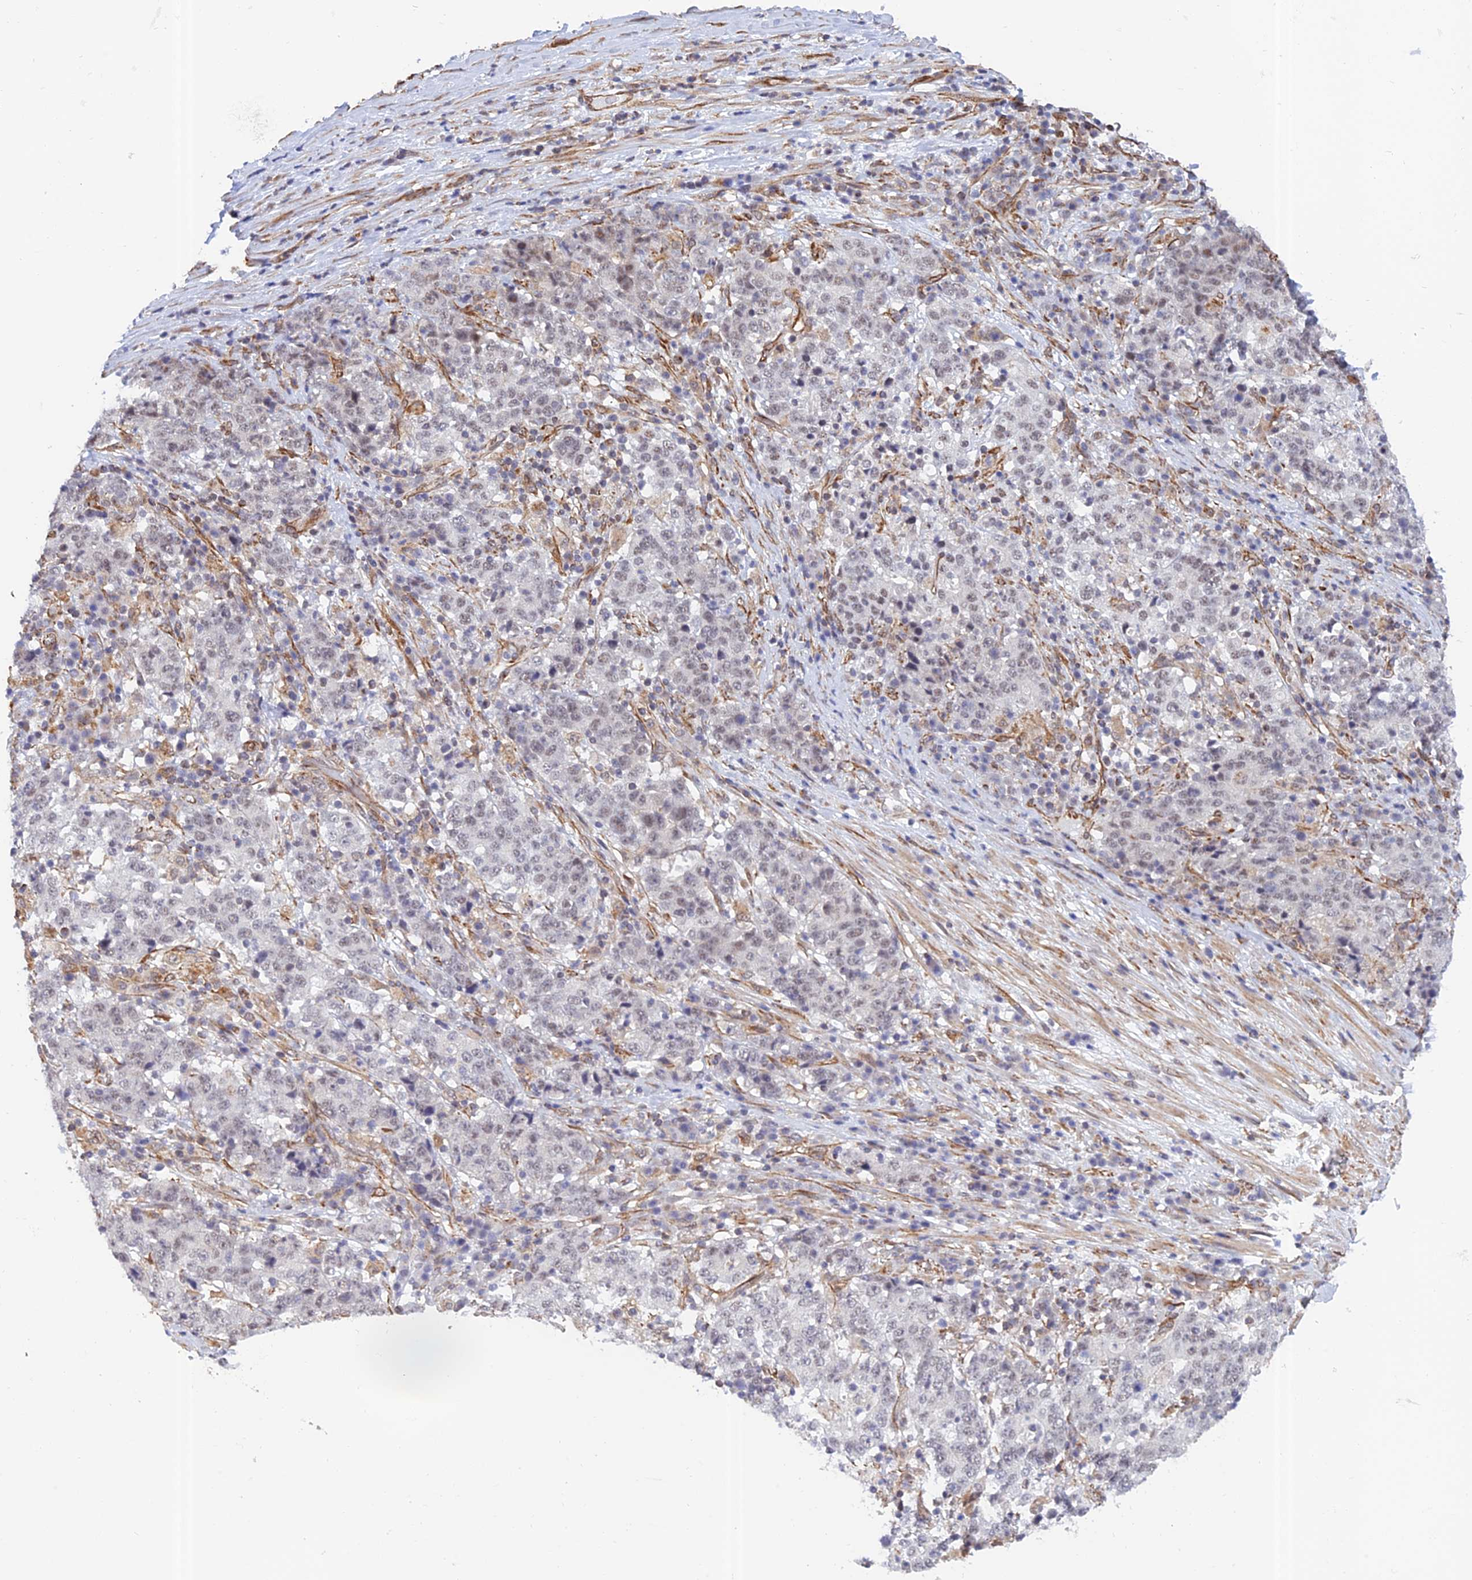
{"staining": {"intensity": "weak", "quantity": "<25%", "location": "nuclear"}, "tissue": "stomach cancer", "cell_type": "Tumor cells", "image_type": "cancer", "snomed": [{"axis": "morphology", "description": "Adenocarcinoma, NOS"}, {"axis": "topography", "description": "Stomach"}], "caption": "DAB immunohistochemical staining of human stomach cancer (adenocarcinoma) exhibits no significant positivity in tumor cells.", "gene": "PAGR1", "patient": {"sex": "male", "age": 59}}